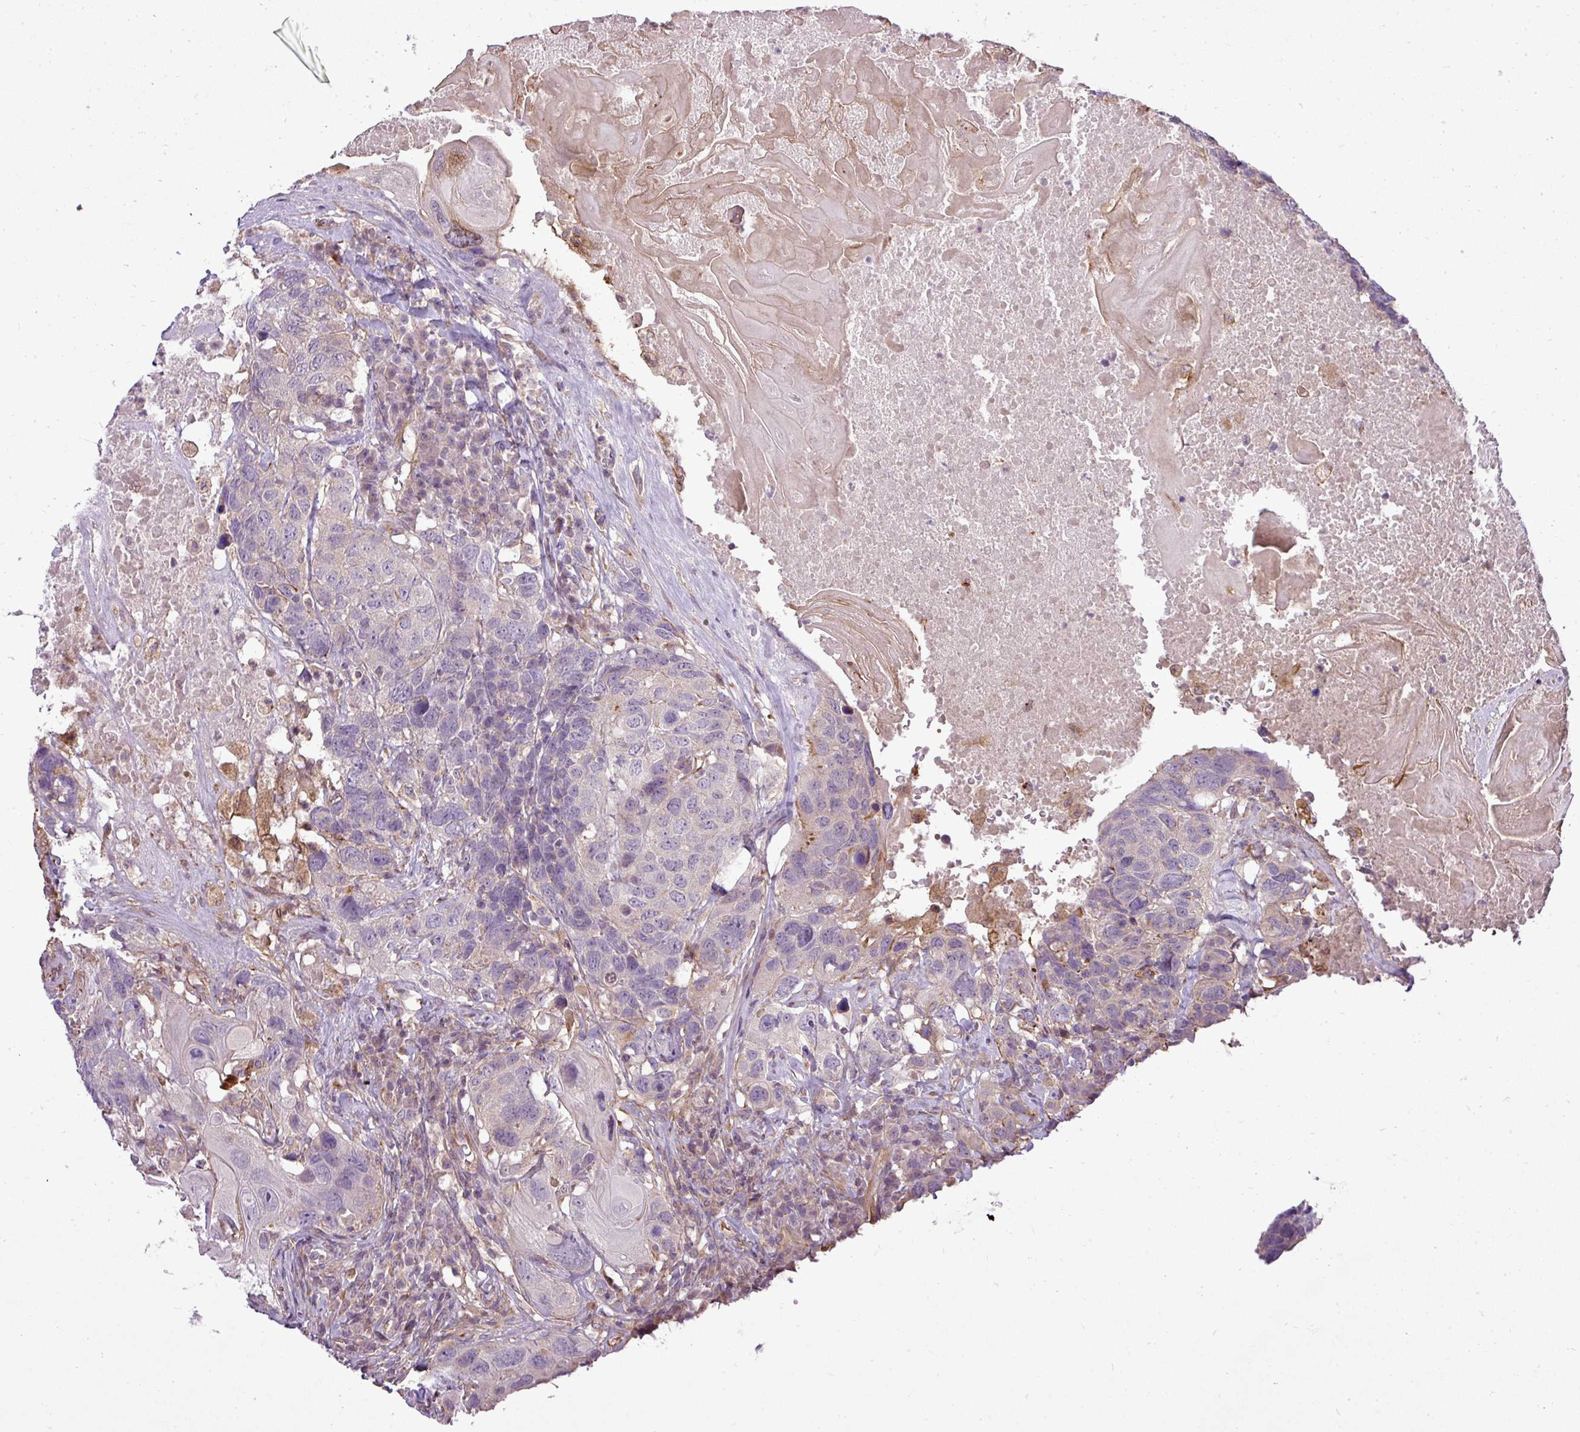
{"staining": {"intensity": "negative", "quantity": "none", "location": "none"}, "tissue": "head and neck cancer", "cell_type": "Tumor cells", "image_type": "cancer", "snomed": [{"axis": "morphology", "description": "Squamous cell carcinoma, NOS"}, {"axis": "topography", "description": "Head-Neck"}], "caption": "DAB (3,3'-diaminobenzidine) immunohistochemical staining of human squamous cell carcinoma (head and neck) displays no significant staining in tumor cells.", "gene": "PDRG1", "patient": {"sex": "male", "age": 66}}